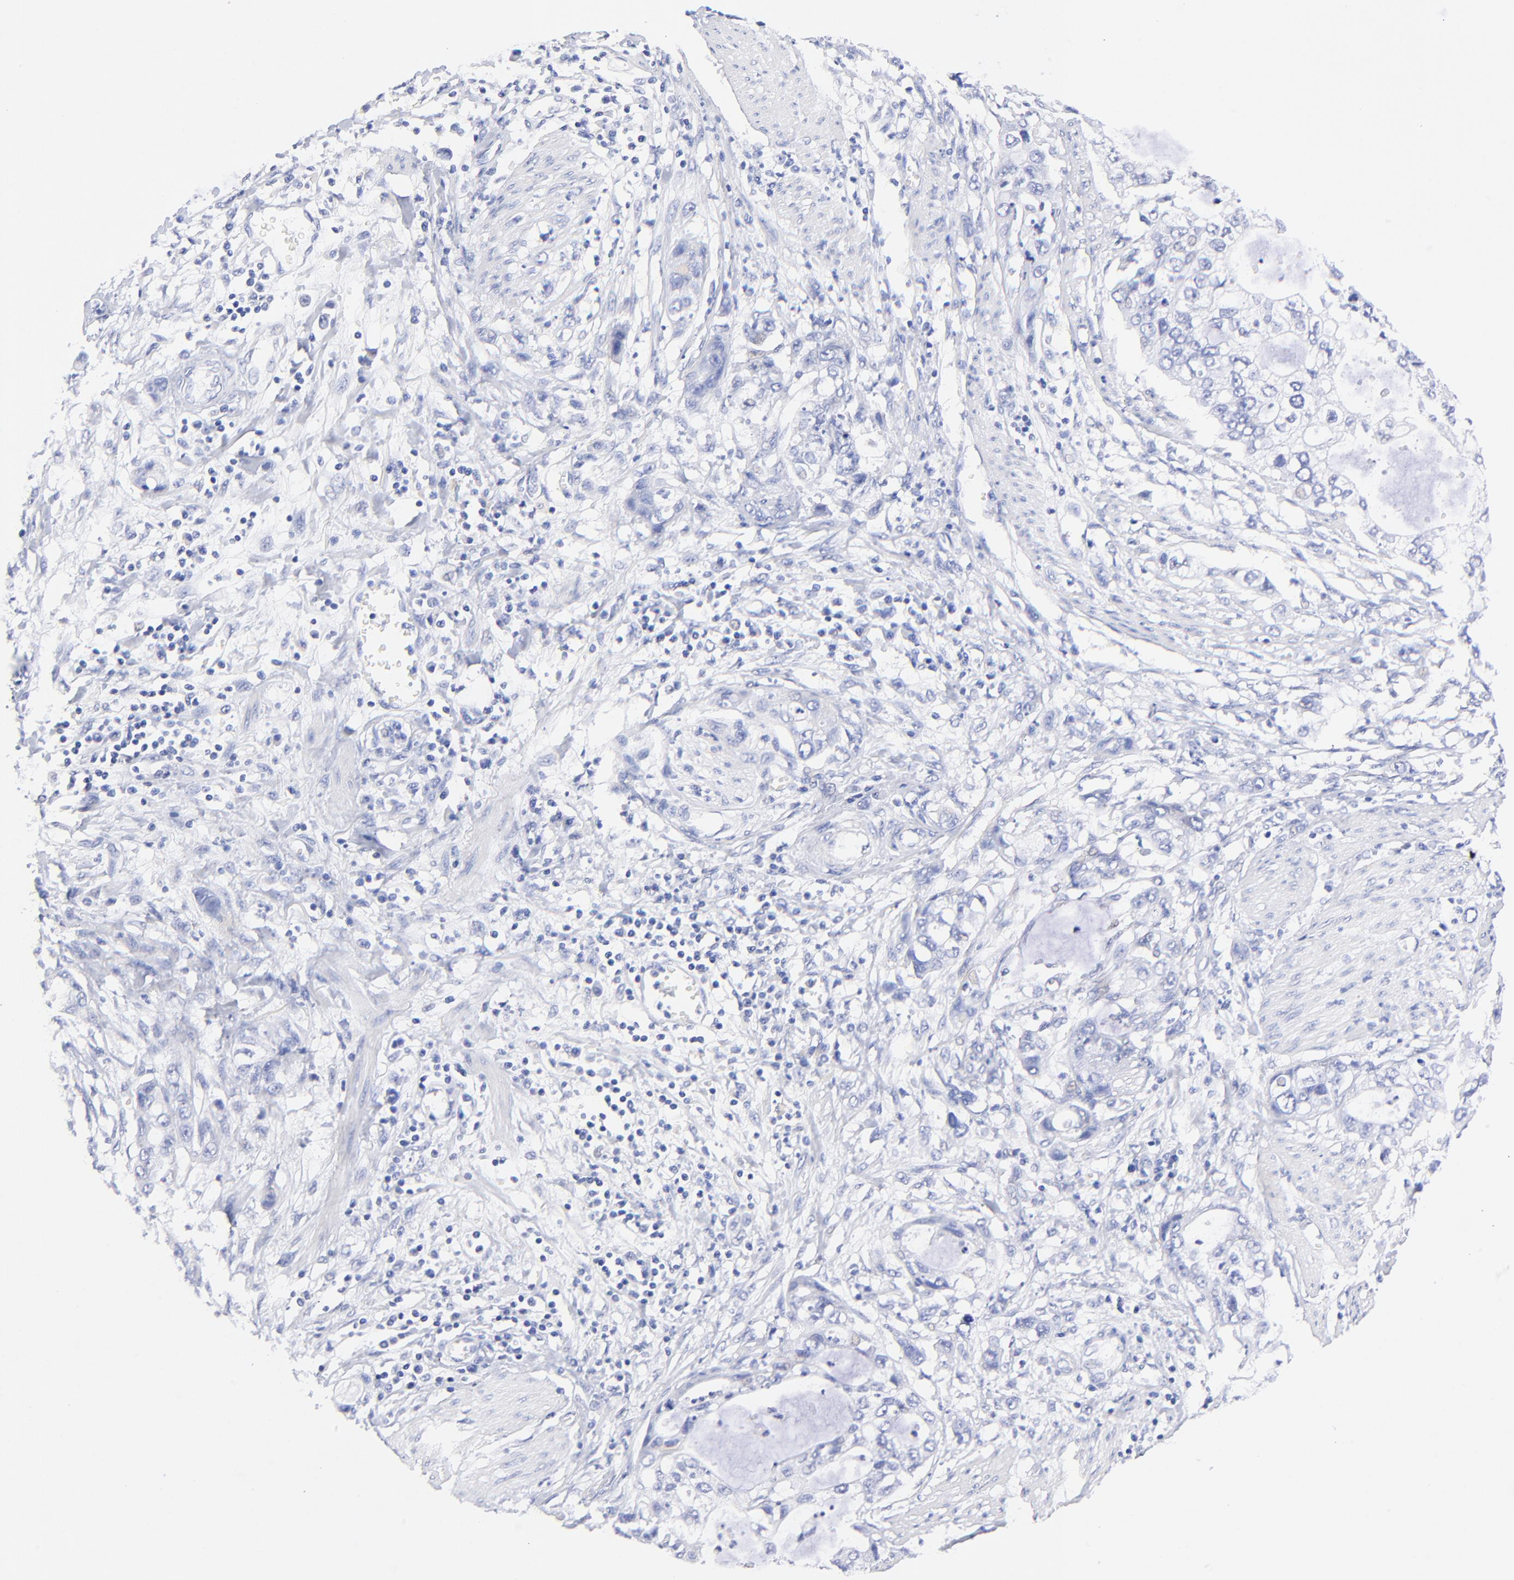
{"staining": {"intensity": "negative", "quantity": "none", "location": "none"}, "tissue": "stomach cancer", "cell_type": "Tumor cells", "image_type": "cancer", "snomed": [{"axis": "morphology", "description": "Adenocarcinoma, NOS"}, {"axis": "topography", "description": "Stomach, upper"}], "caption": "Stomach cancer stained for a protein using immunohistochemistry (IHC) reveals no expression tumor cells.", "gene": "HORMAD2", "patient": {"sex": "female", "age": 52}}